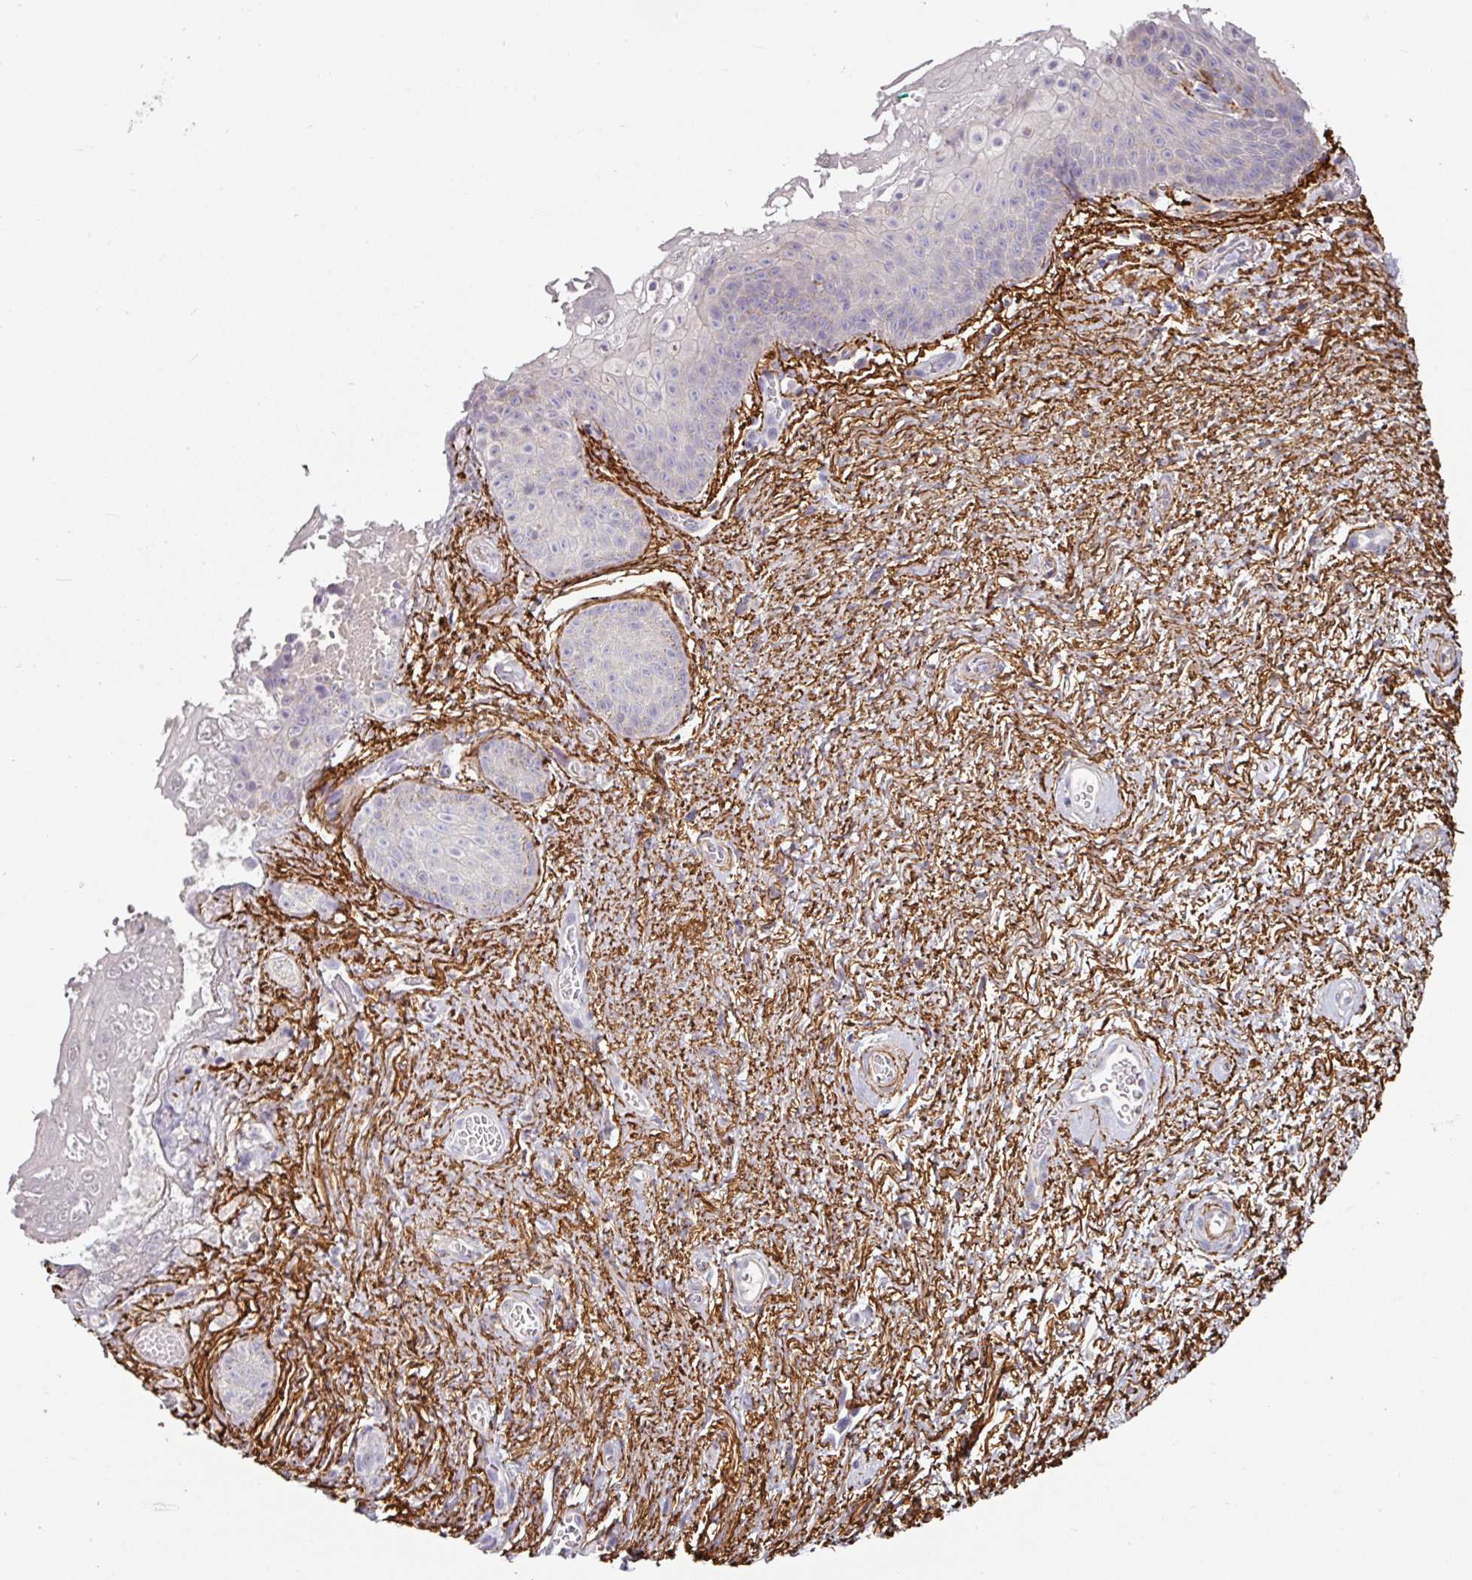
{"staining": {"intensity": "weak", "quantity": "<25%", "location": "cytoplasmic/membranous"}, "tissue": "vagina", "cell_type": "Squamous epithelial cells", "image_type": "normal", "snomed": [{"axis": "morphology", "description": "Normal tissue, NOS"}, {"axis": "topography", "description": "Vulva"}, {"axis": "topography", "description": "Vagina"}, {"axis": "topography", "description": "Peripheral nerve tissue"}], "caption": "IHC of unremarkable vagina reveals no staining in squamous epithelial cells. (Brightfield microscopy of DAB IHC at high magnification).", "gene": "MTMR14", "patient": {"sex": "female", "age": 66}}